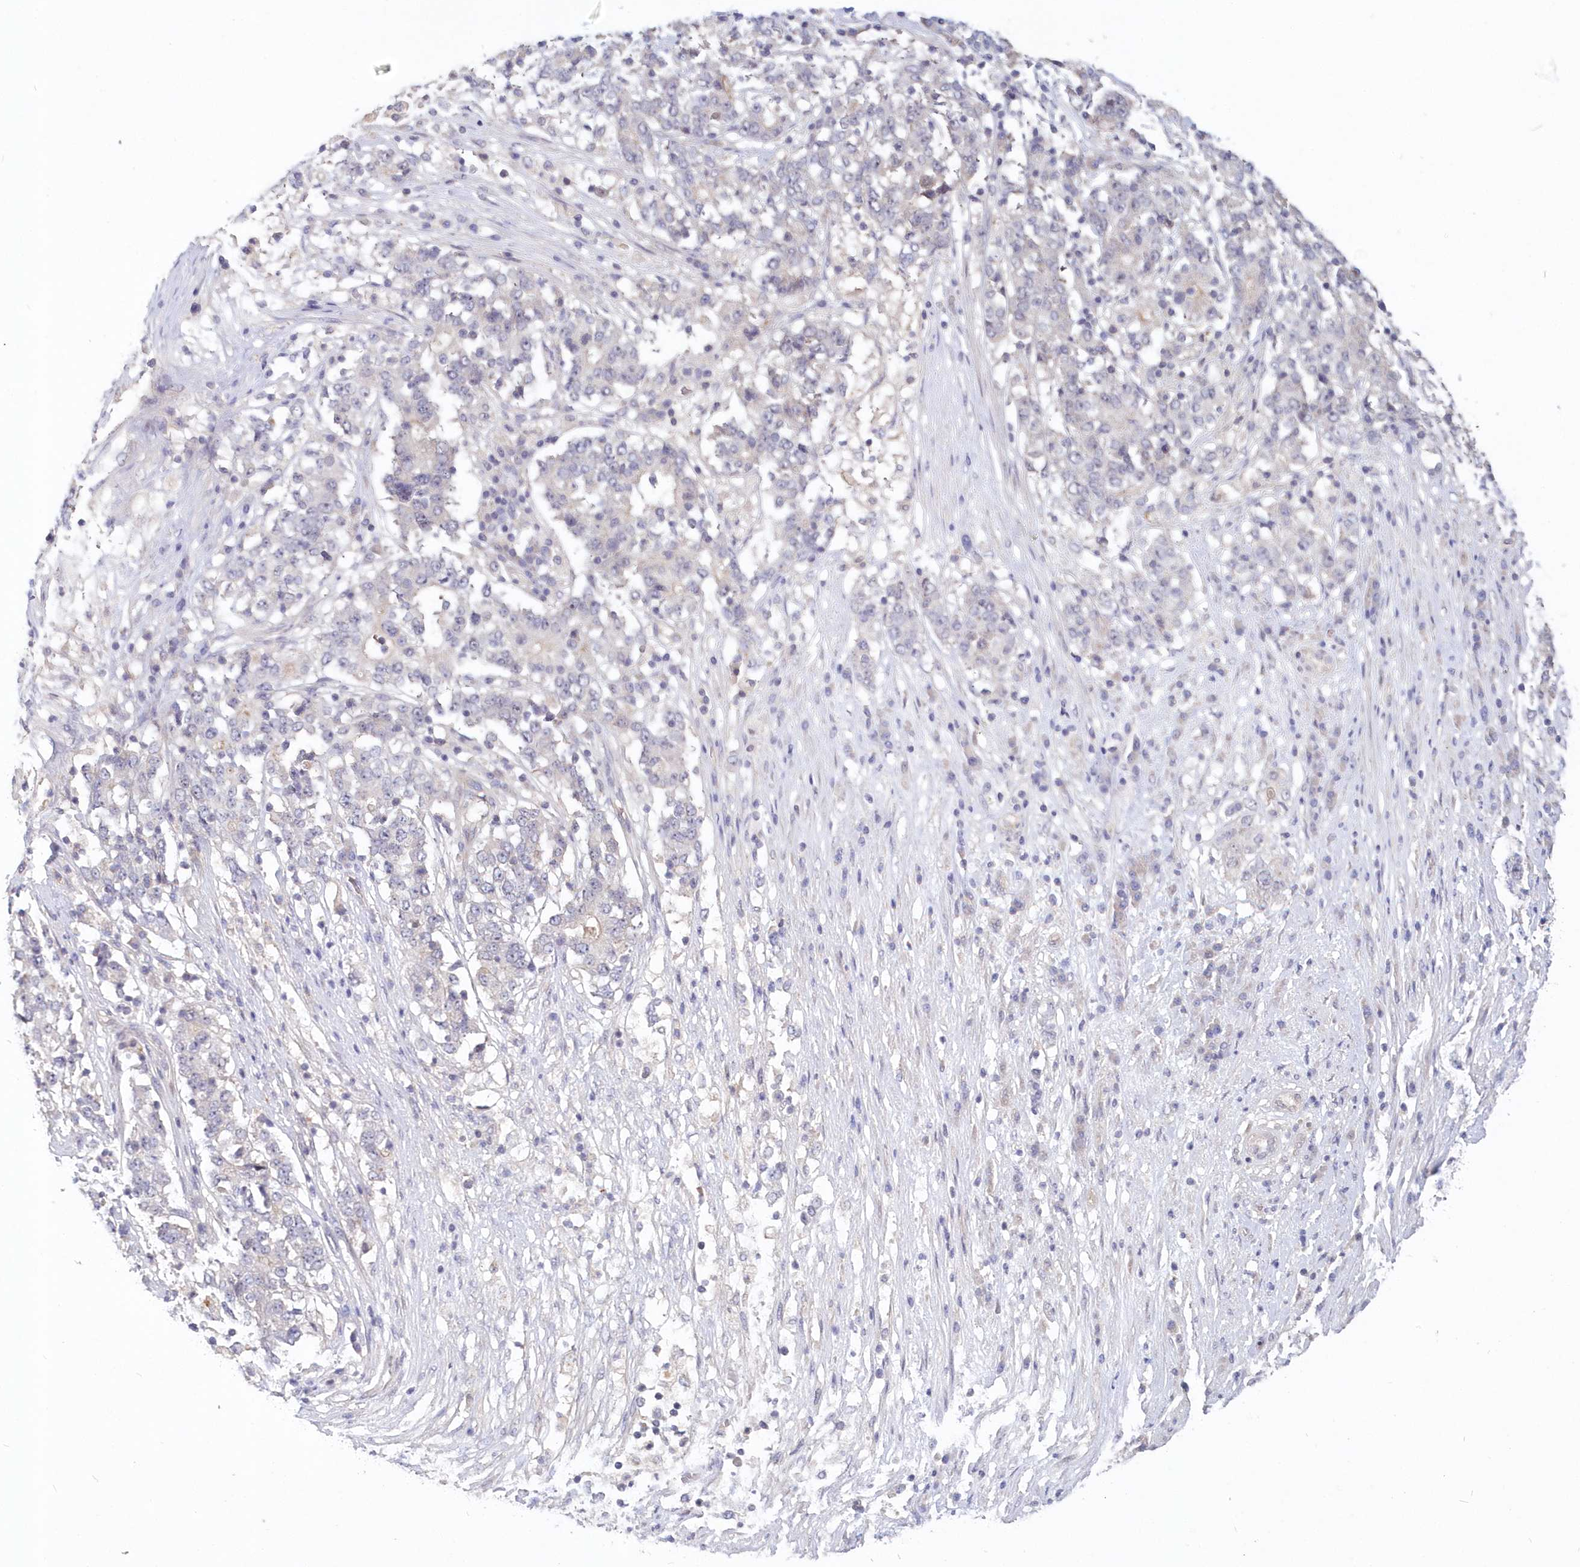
{"staining": {"intensity": "negative", "quantity": "none", "location": "none"}, "tissue": "stomach cancer", "cell_type": "Tumor cells", "image_type": "cancer", "snomed": [{"axis": "morphology", "description": "Adenocarcinoma, NOS"}, {"axis": "topography", "description": "Stomach"}], "caption": "A high-resolution image shows IHC staining of stomach cancer (adenocarcinoma), which displays no significant staining in tumor cells.", "gene": "KATNA1", "patient": {"sex": "male", "age": 59}}